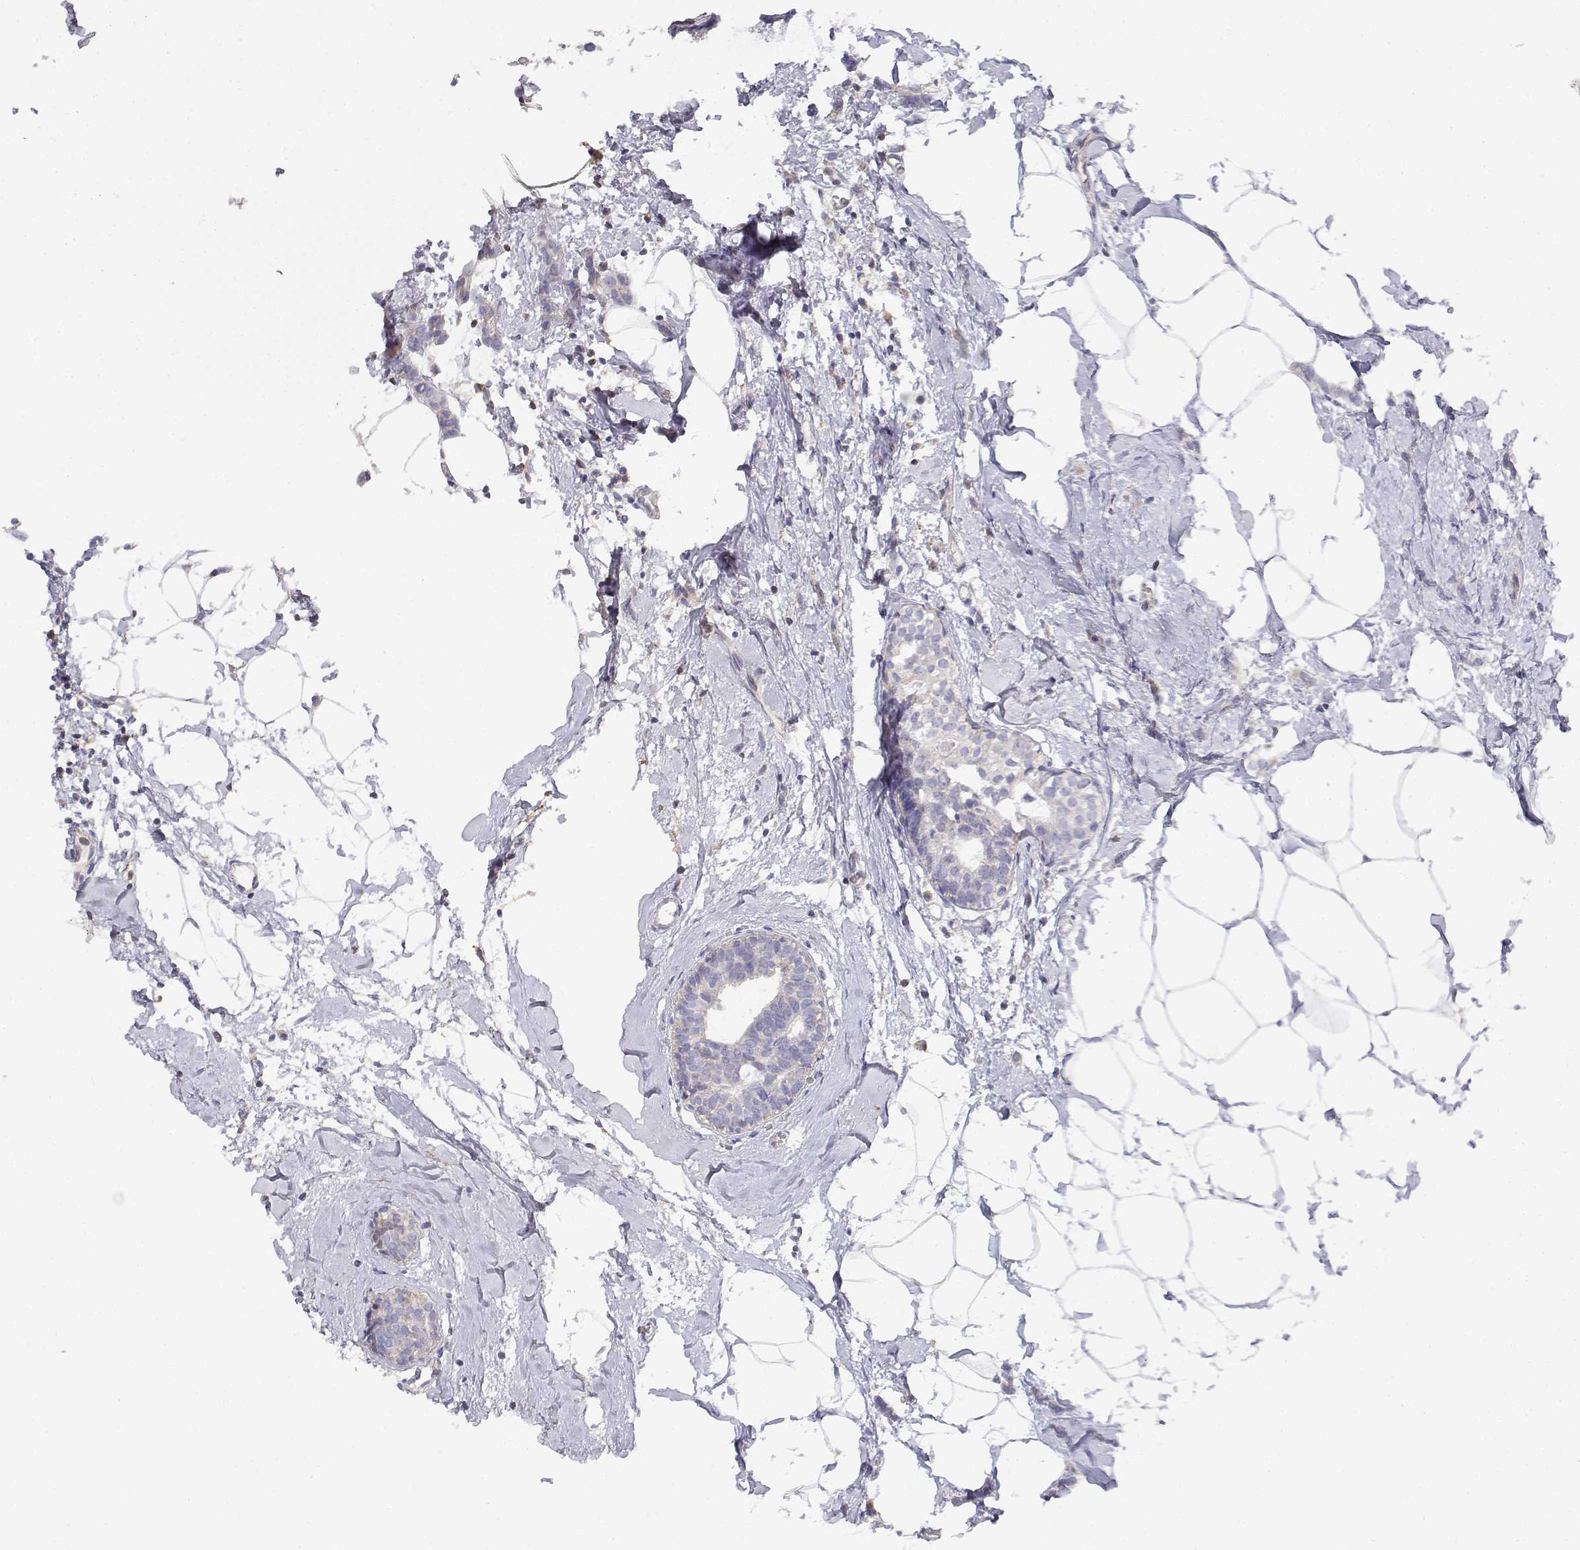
{"staining": {"intensity": "negative", "quantity": "none", "location": "none"}, "tissue": "breast cancer", "cell_type": "Tumor cells", "image_type": "cancer", "snomed": [{"axis": "morphology", "description": "Duct carcinoma"}, {"axis": "topography", "description": "Breast"}], "caption": "Immunohistochemical staining of breast cancer demonstrates no significant staining in tumor cells.", "gene": "ADA", "patient": {"sex": "female", "age": 40}}